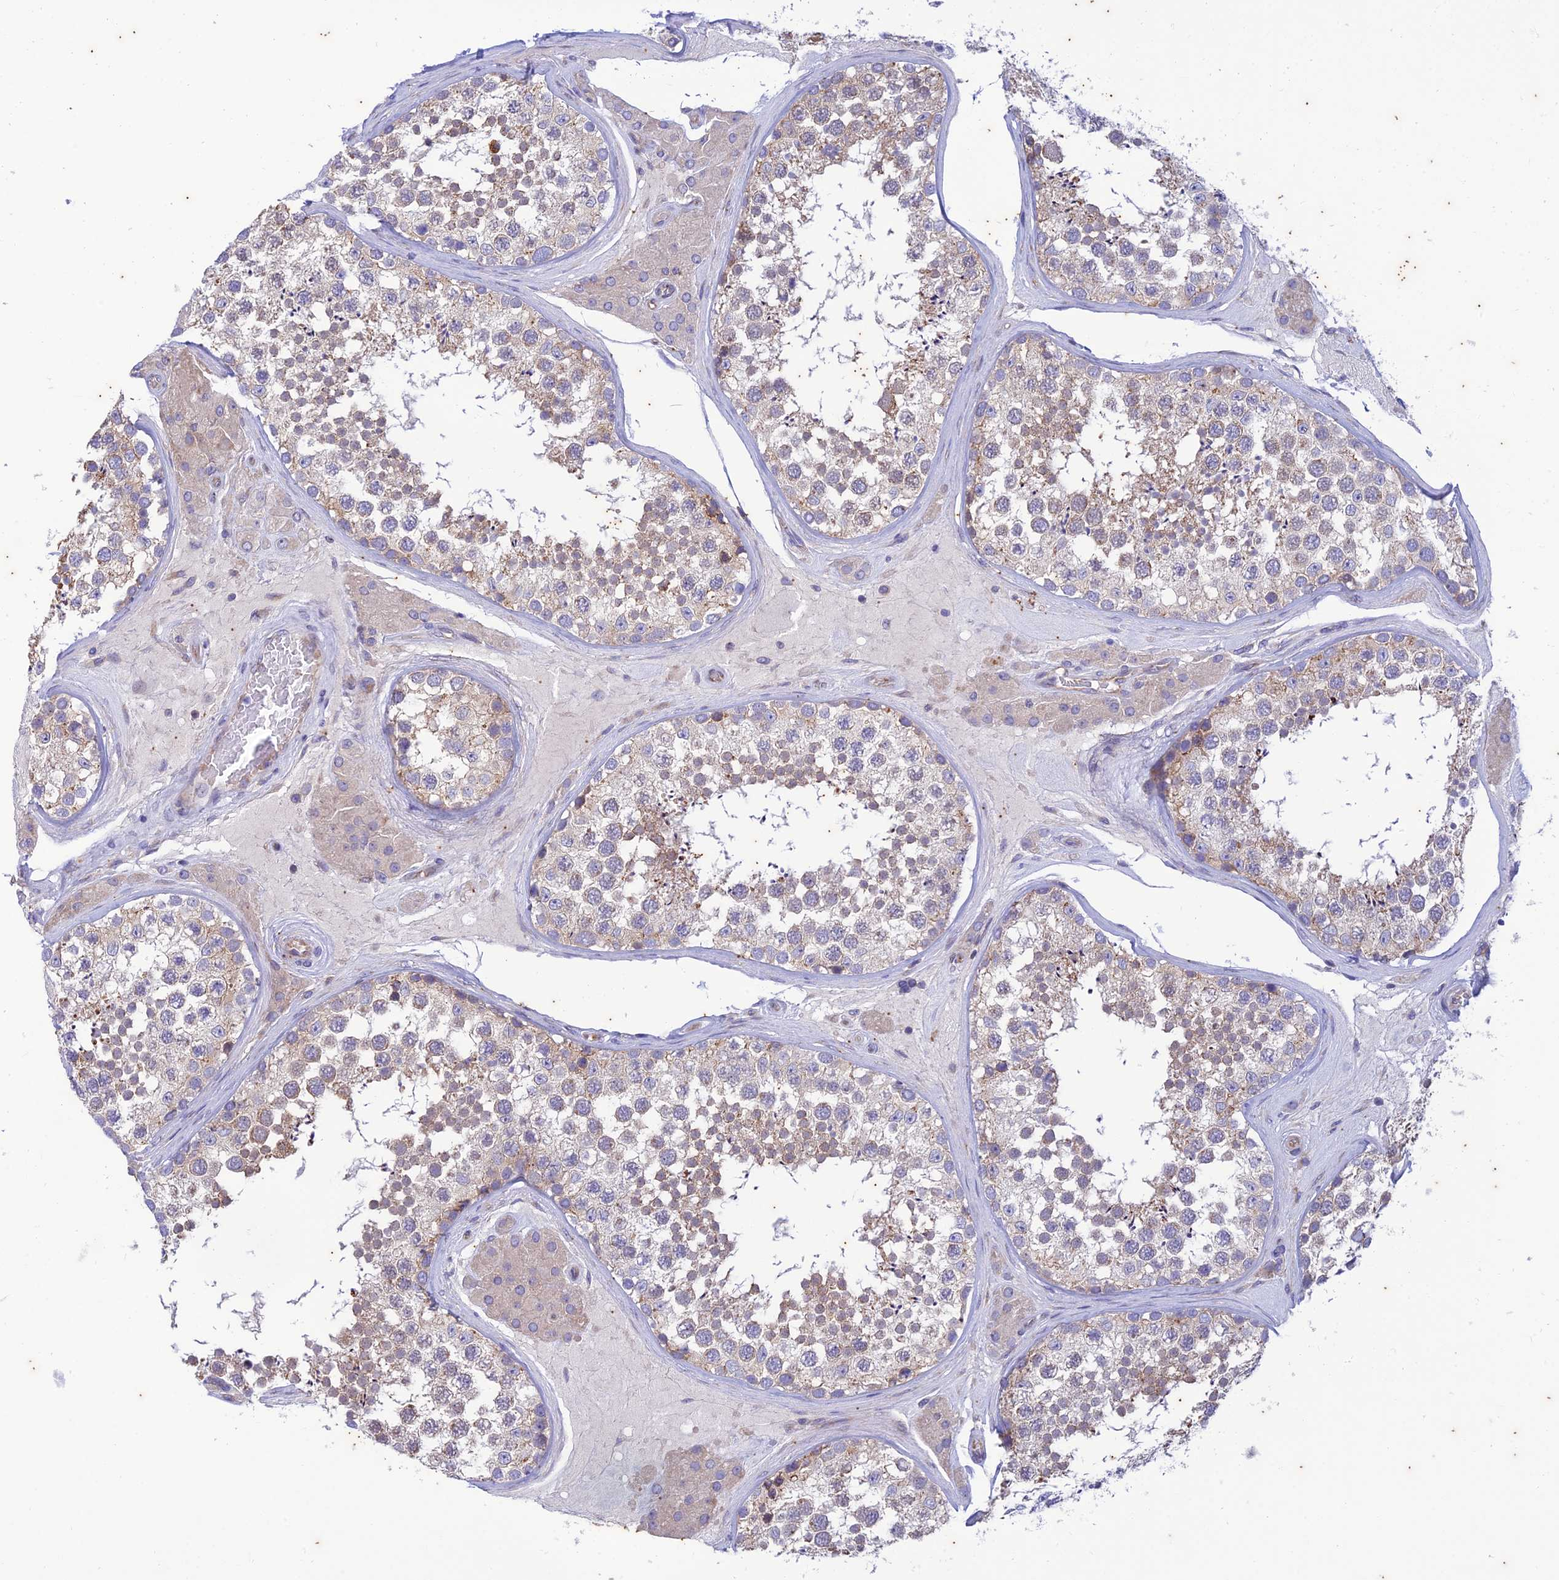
{"staining": {"intensity": "weak", "quantity": "25%-75%", "location": "cytoplasmic/membranous"}, "tissue": "testis", "cell_type": "Cells in seminiferous ducts", "image_type": "normal", "snomed": [{"axis": "morphology", "description": "Normal tissue, NOS"}, {"axis": "topography", "description": "Testis"}], "caption": "Unremarkable testis exhibits weak cytoplasmic/membranous expression in approximately 25%-75% of cells in seminiferous ducts, visualized by immunohistochemistry. The staining is performed using DAB (3,3'-diaminobenzidine) brown chromogen to label protein expression. The nuclei are counter-stained blue using hematoxylin.", "gene": "PIMREG", "patient": {"sex": "male", "age": 46}}